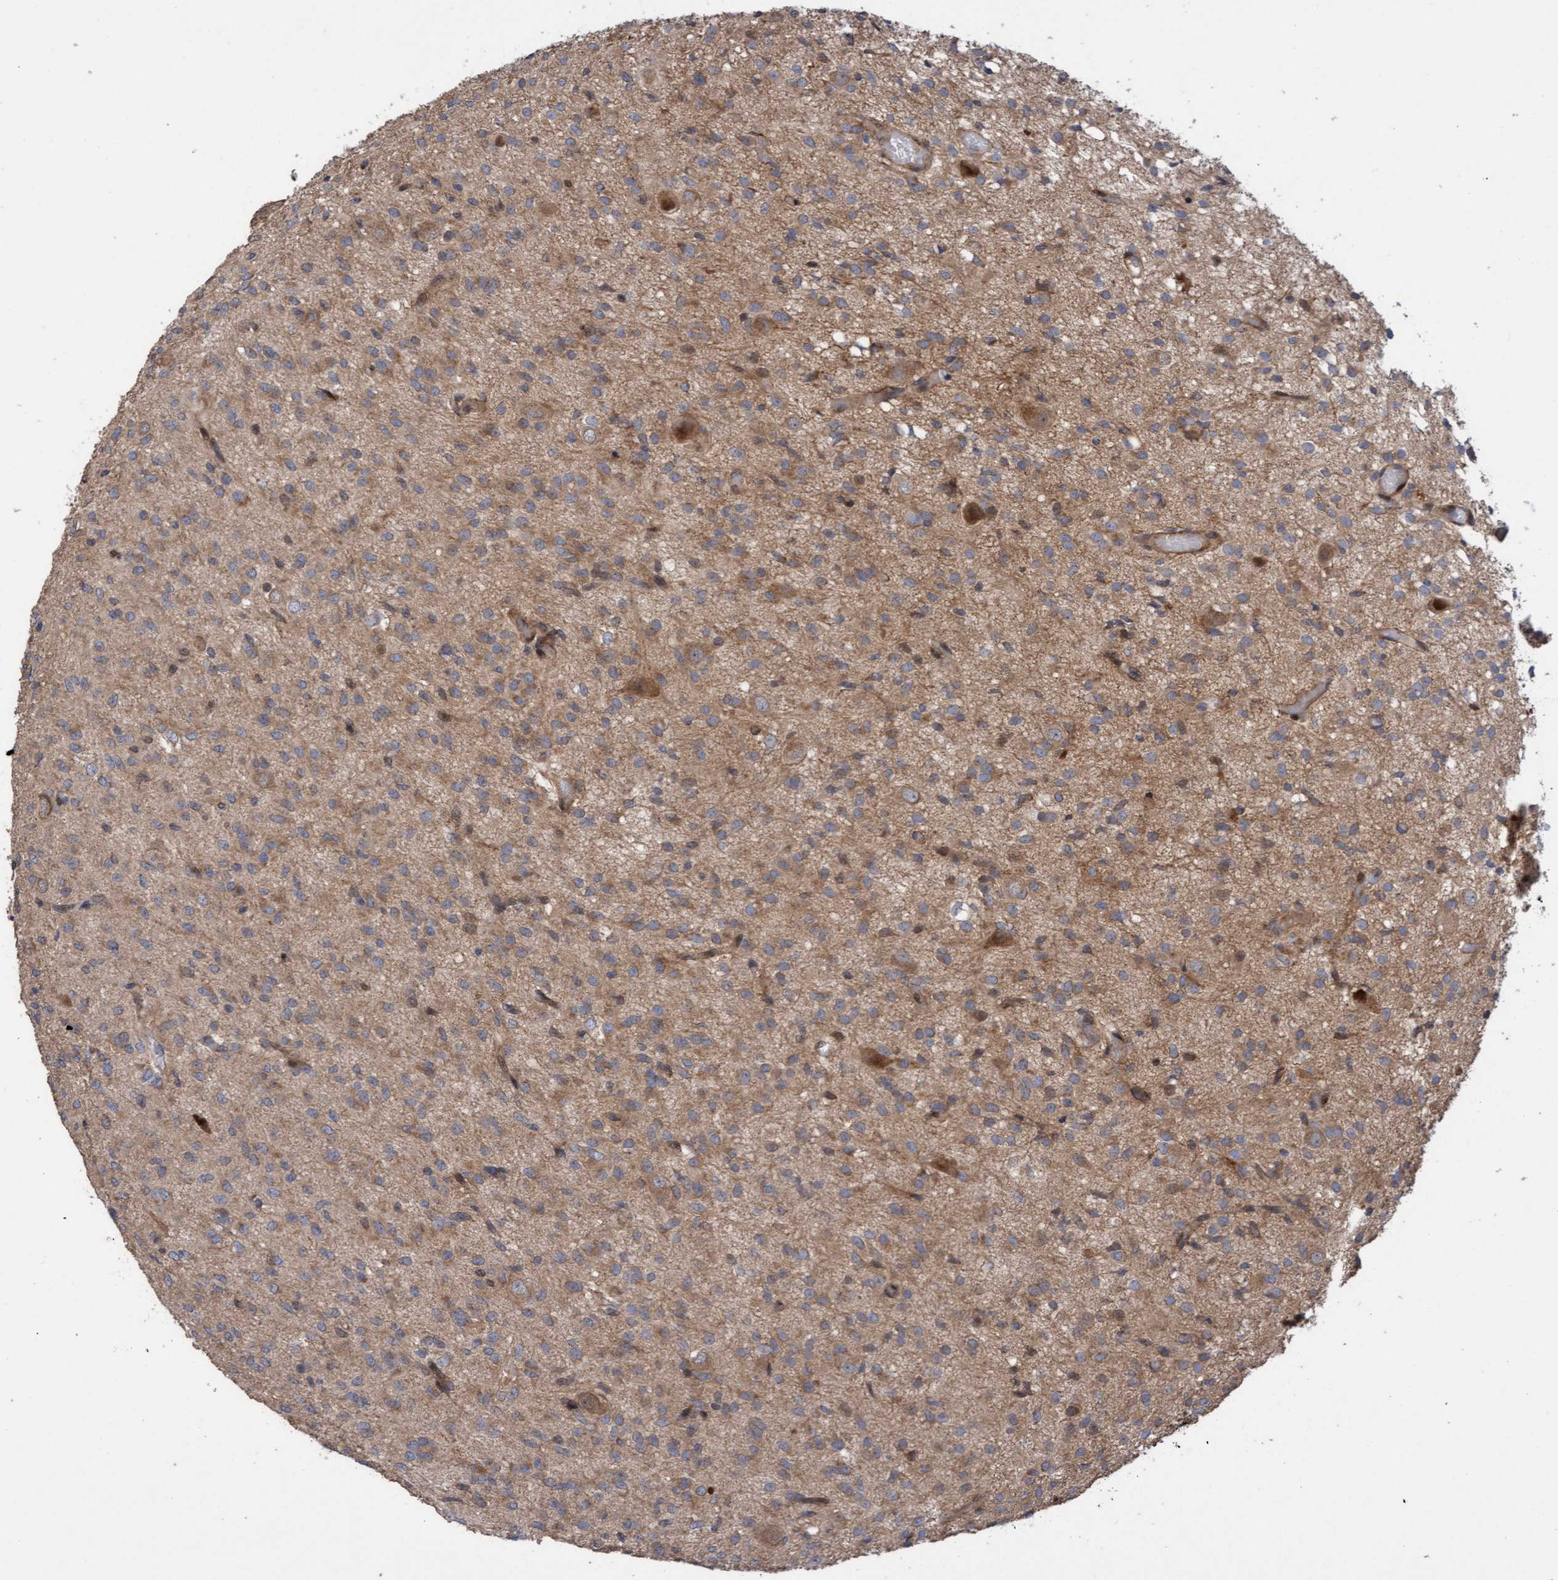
{"staining": {"intensity": "moderate", "quantity": "25%-75%", "location": "cytoplasmic/membranous"}, "tissue": "glioma", "cell_type": "Tumor cells", "image_type": "cancer", "snomed": [{"axis": "morphology", "description": "Glioma, malignant, High grade"}, {"axis": "topography", "description": "Brain"}], "caption": "A histopathology image showing moderate cytoplasmic/membranous staining in approximately 25%-75% of tumor cells in malignant high-grade glioma, as visualized by brown immunohistochemical staining.", "gene": "ELP5", "patient": {"sex": "female", "age": 59}}